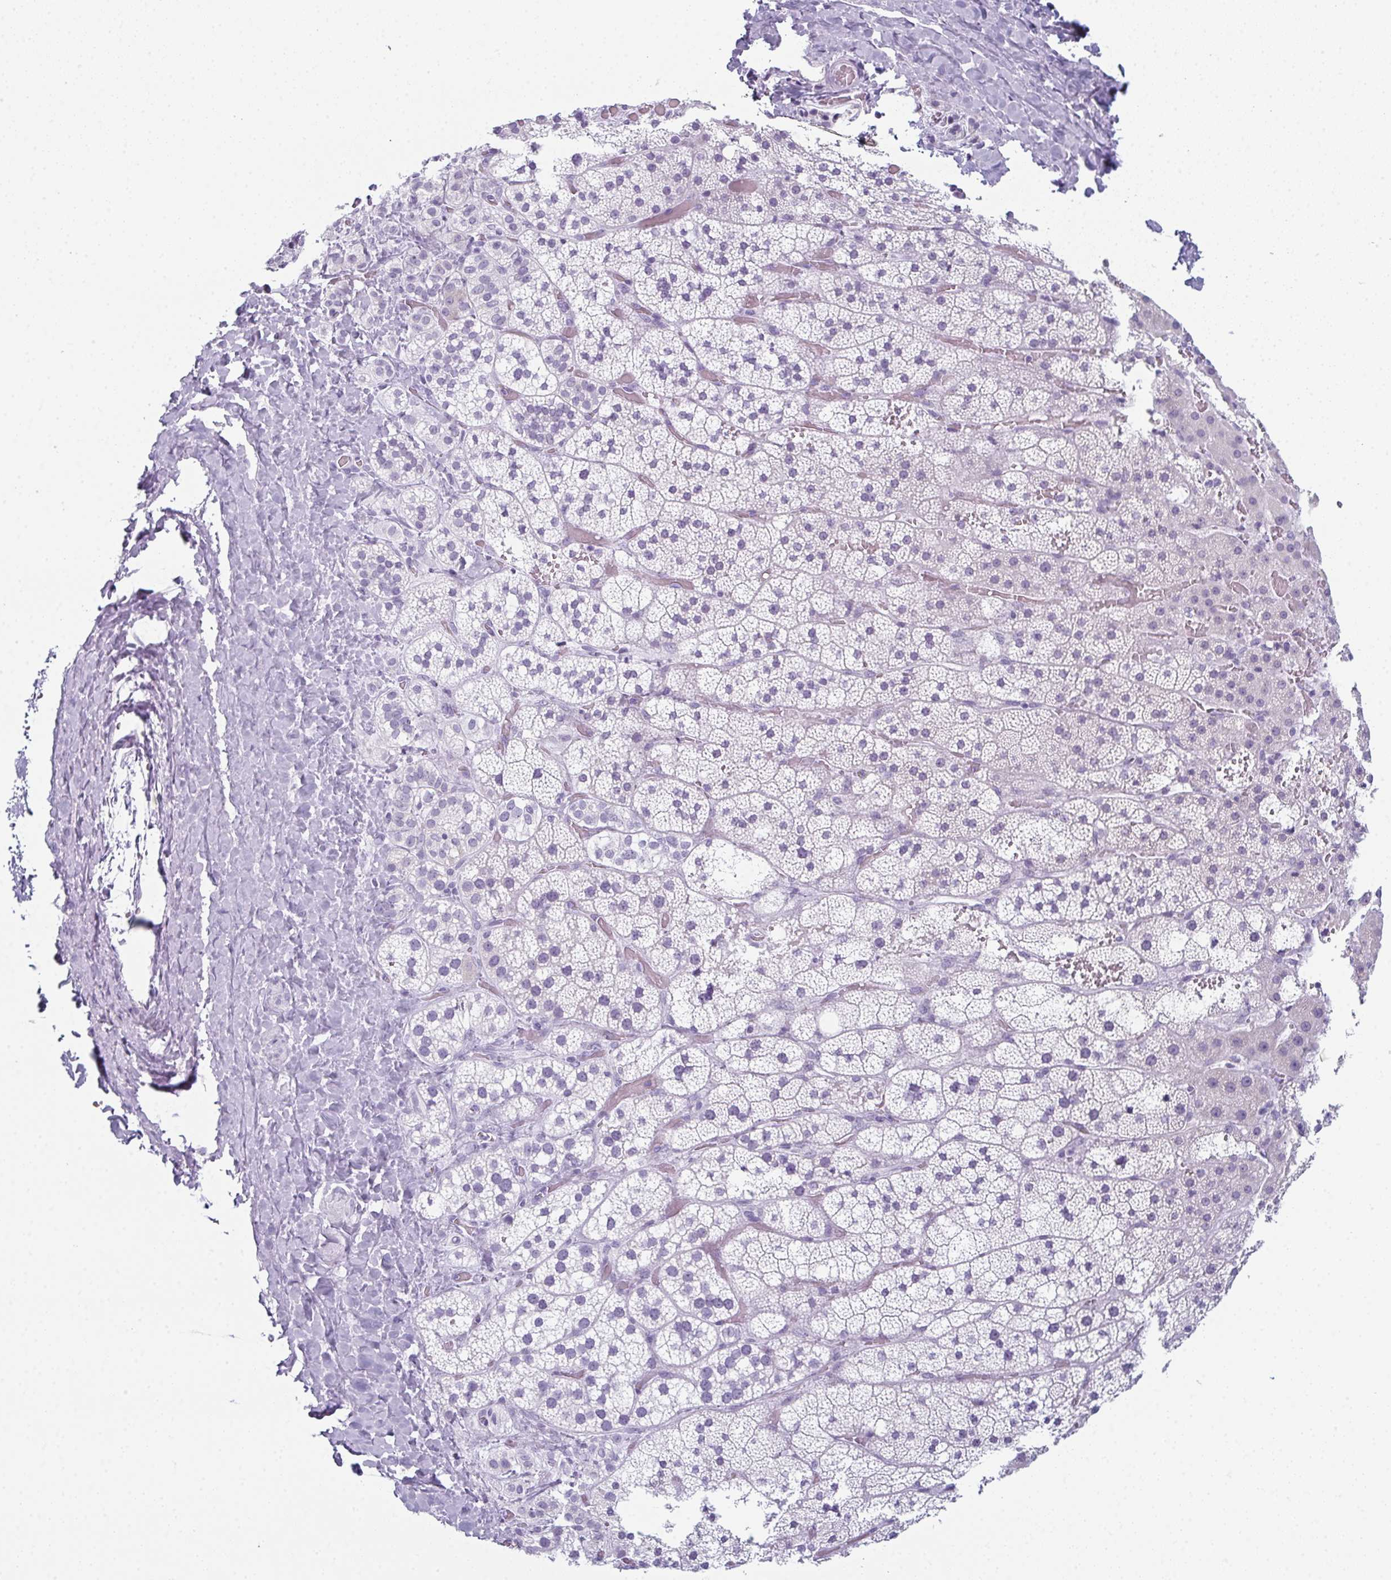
{"staining": {"intensity": "negative", "quantity": "none", "location": "none"}, "tissue": "adrenal gland", "cell_type": "Glandular cells", "image_type": "normal", "snomed": [{"axis": "morphology", "description": "Normal tissue, NOS"}, {"axis": "topography", "description": "Adrenal gland"}], "caption": "High power microscopy micrograph of an immunohistochemistry histopathology image of benign adrenal gland, revealing no significant staining in glandular cells.", "gene": "ENKUR", "patient": {"sex": "male", "age": 53}}